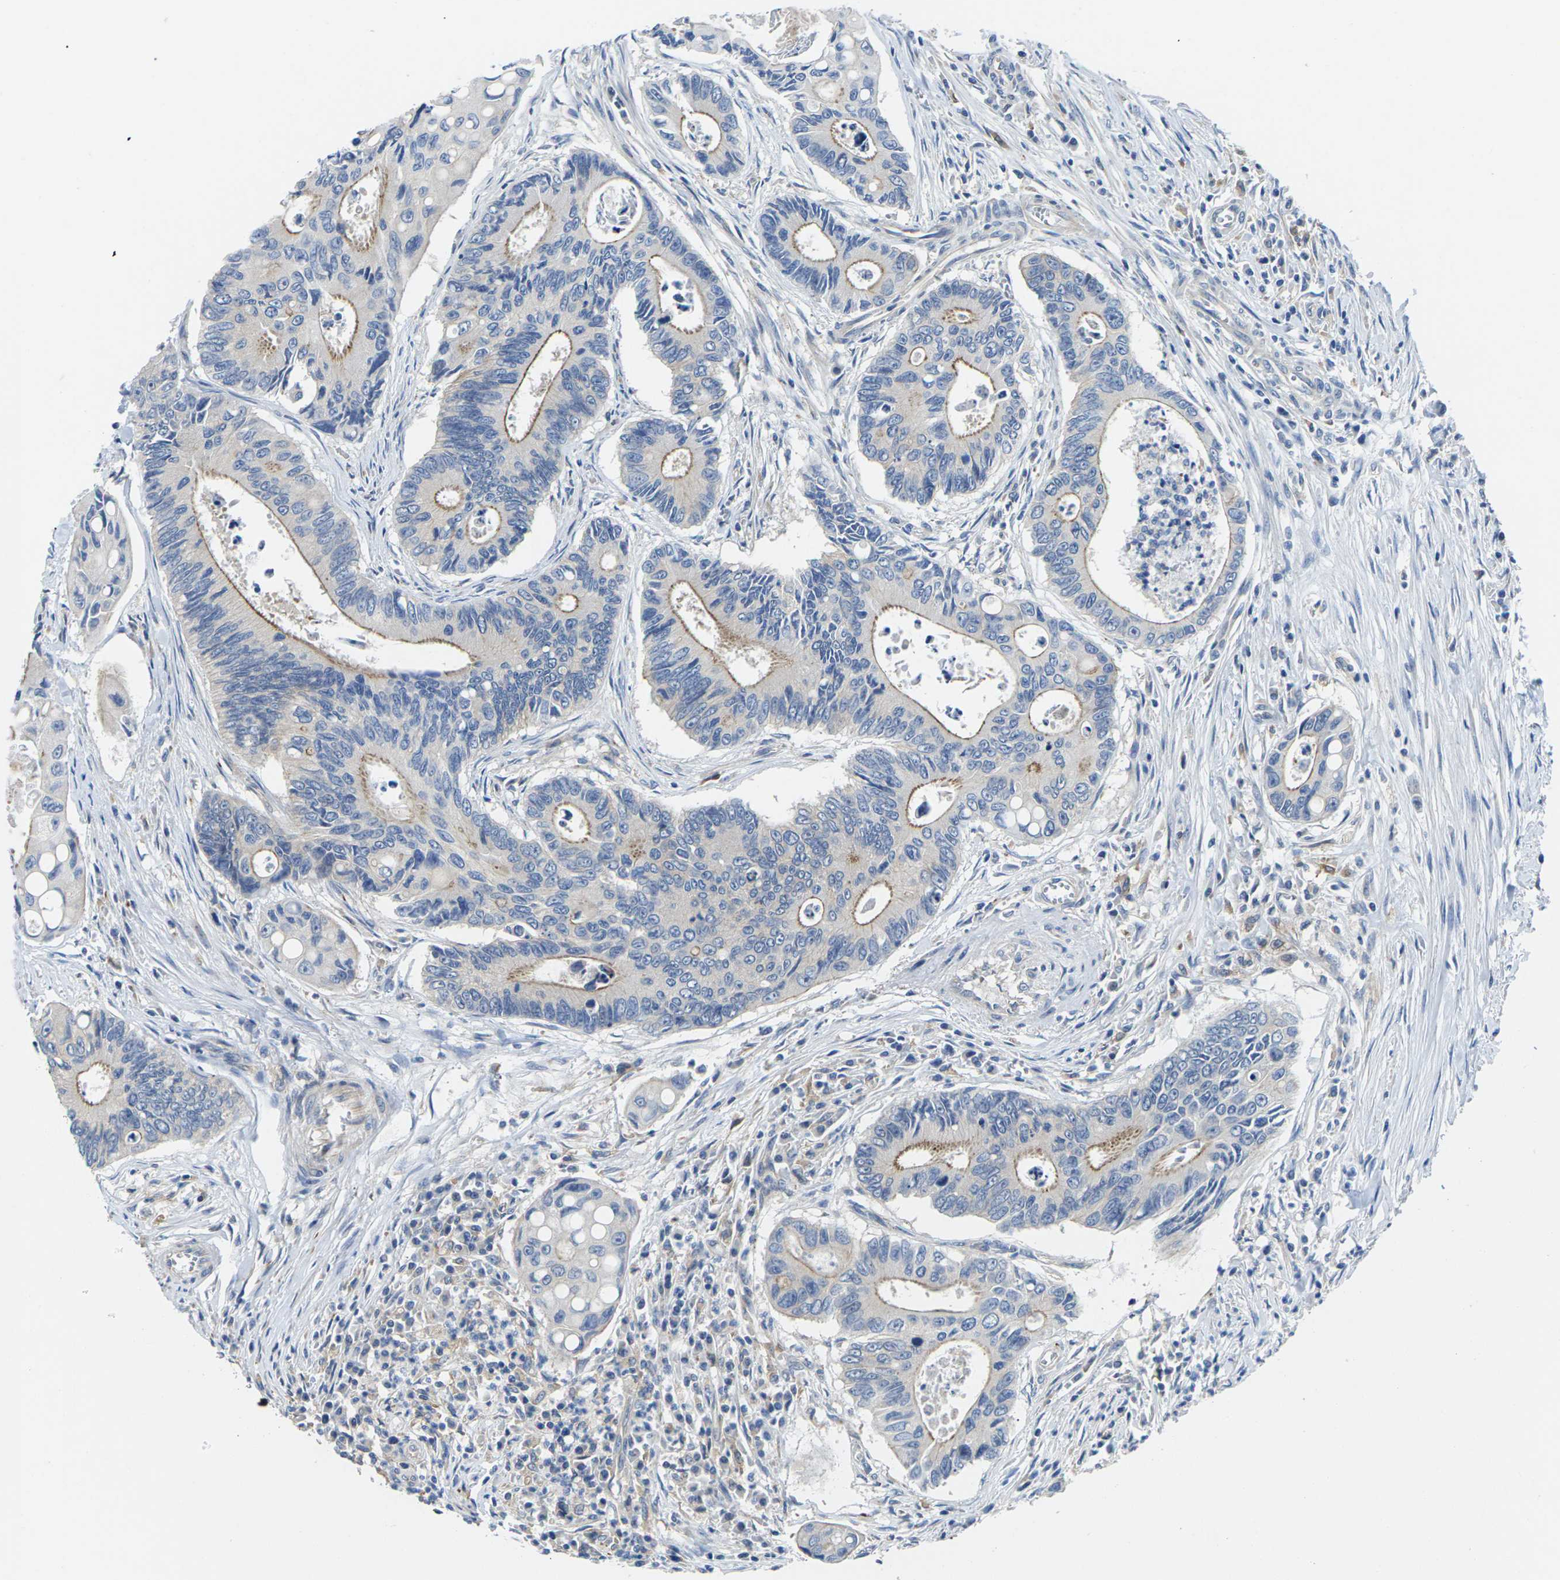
{"staining": {"intensity": "moderate", "quantity": "25%-75%", "location": "cytoplasmic/membranous"}, "tissue": "colorectal cancer", "cell_type": "Tumor cells", "image_type": "cancer", "snomed": [{"axis": "morphology", "description": "Inflammation, NOS"}, {"axis": "morphology", "description": "Adenocarcinoma, NOS"}, {"axis": "topography", "description": "Colon"}], "caption": "Human colorectal adenocarcinoma stained with a protein marker shows moderate staining in tumor cells.", "gene": "SCNN1A", "patient": {"sex": "male", "age": 72}}